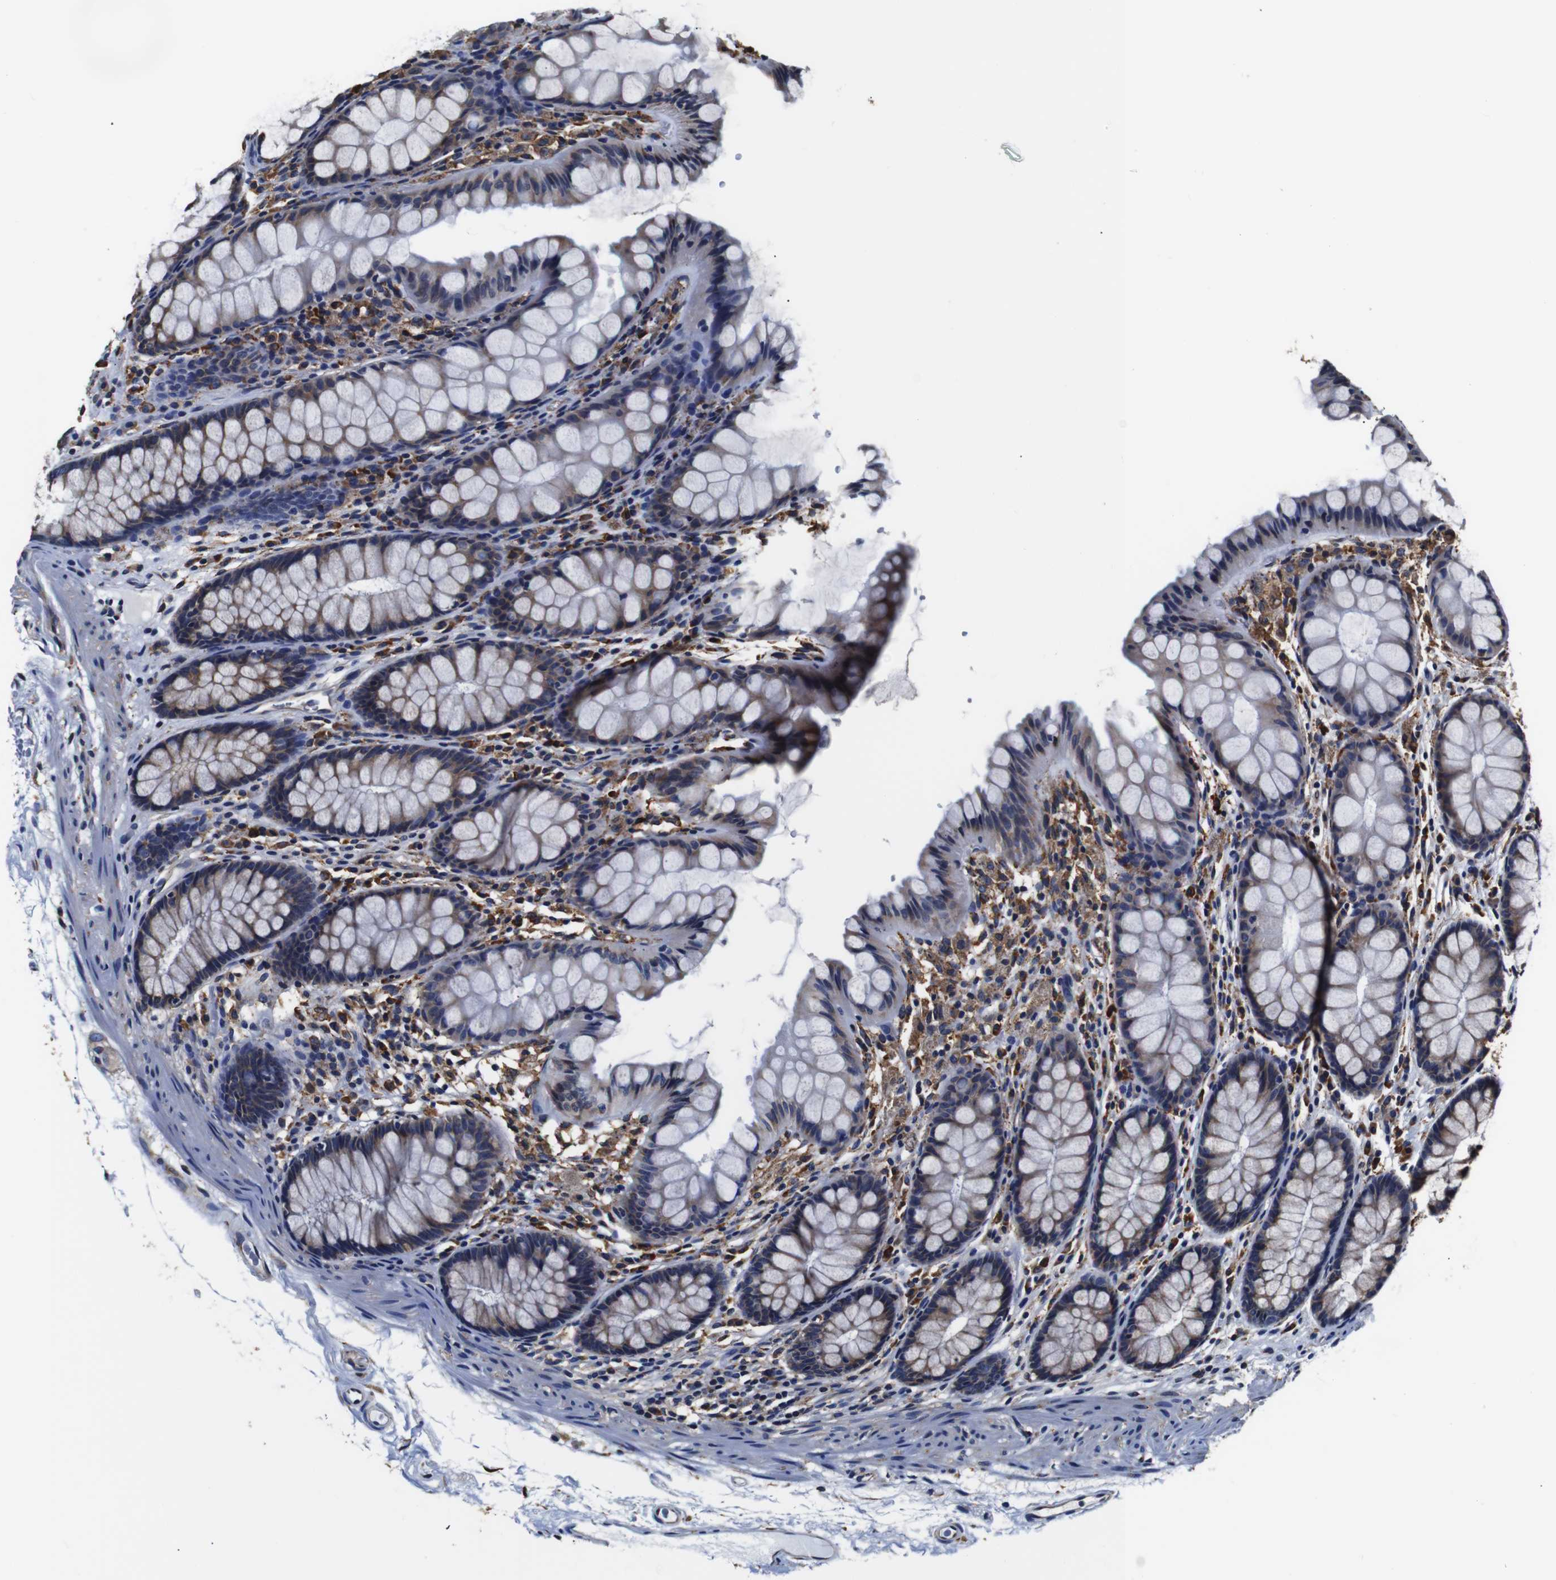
{"staining": {"intensity": "moderate", "quantity": ">75%", "location": "cytoplasmic/membranous"}, "tissue": "colon", "cell_type": "Endothelial cells", "image_type": "normal", "snomed": [{"axis": "morphology", "description": "Normal tissue, NOS"}, {"axis": "topography", "description": "Colon"}], "caption": "IHC (DAB (3,3'-diaminobenzidine)) staining of unremarkable colon displays moderate cytoplasmic/membranous protein expression in approximately >75% of endothelial cells. The staining was performed using DAB (3,3'-diaminobenzidine) to visualize the protein expression in brown, while the nuclei were stained in blue with hematoxylin (Magnification: 20x).", "gene": "PPIB", "patient": {"sex": "female", "age": 55}}